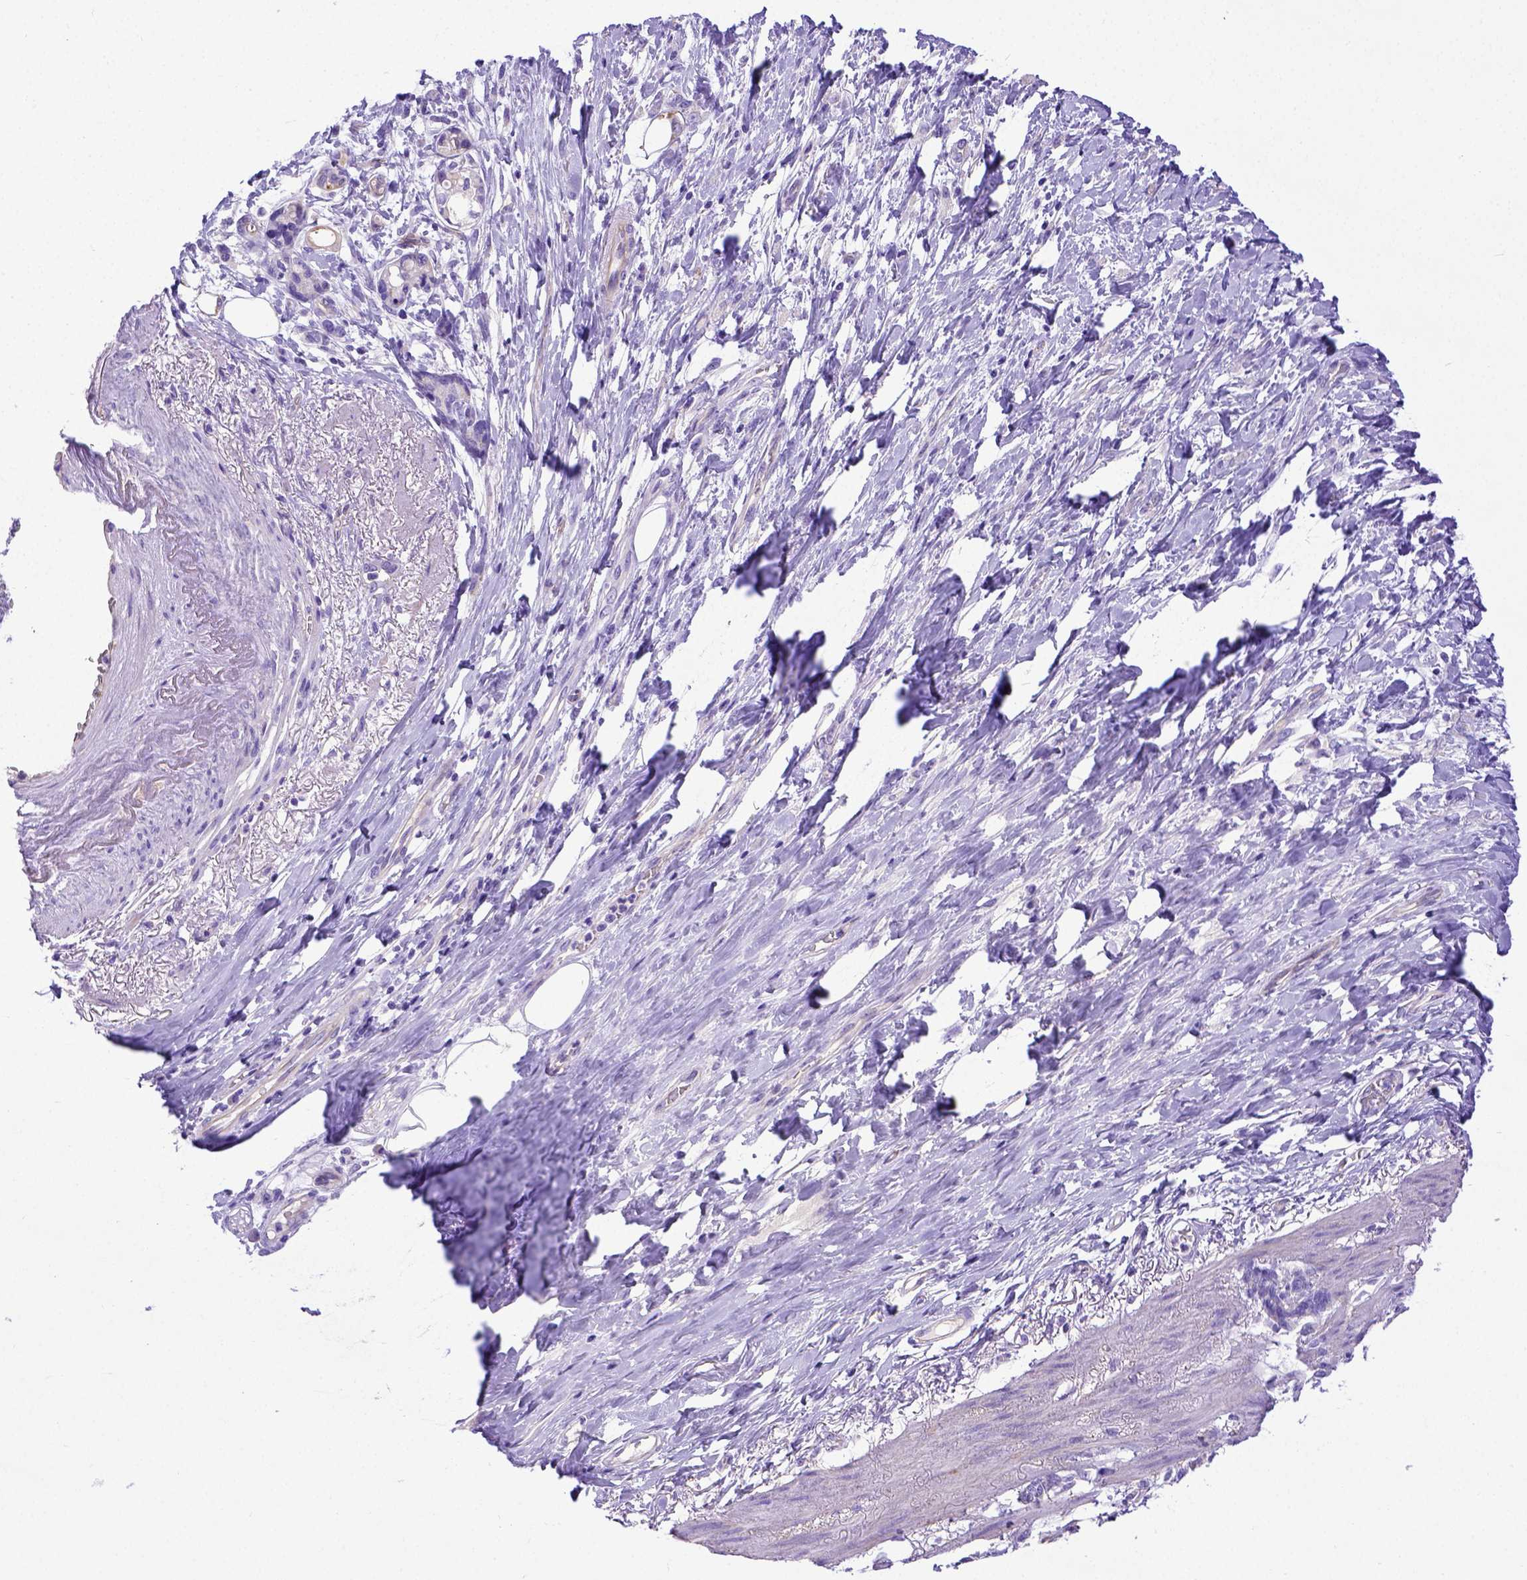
{"staining": {"intensity": "negative", "quantity": "none", "location": "none"}, "tissue": "stomach cancer", "cell_type": "Tumor cells", "image_type": "cancer", "snomed": [{"axis": "morphology", "description": "Adenocarcinoma, NOS"}, {"axis": "topography", "description": "Stomach"}], "caption": "High power microscopy histopathology image of an IHC histopathology image of stomach adenocarcinoma, revealing no significant expression in tumor cells. (DAB (3,3'-diaminobenzidine) immunohistochemistry, high magnification).", "gene": "LRRC18", "patient": {"sex": "female", "age": 84}}